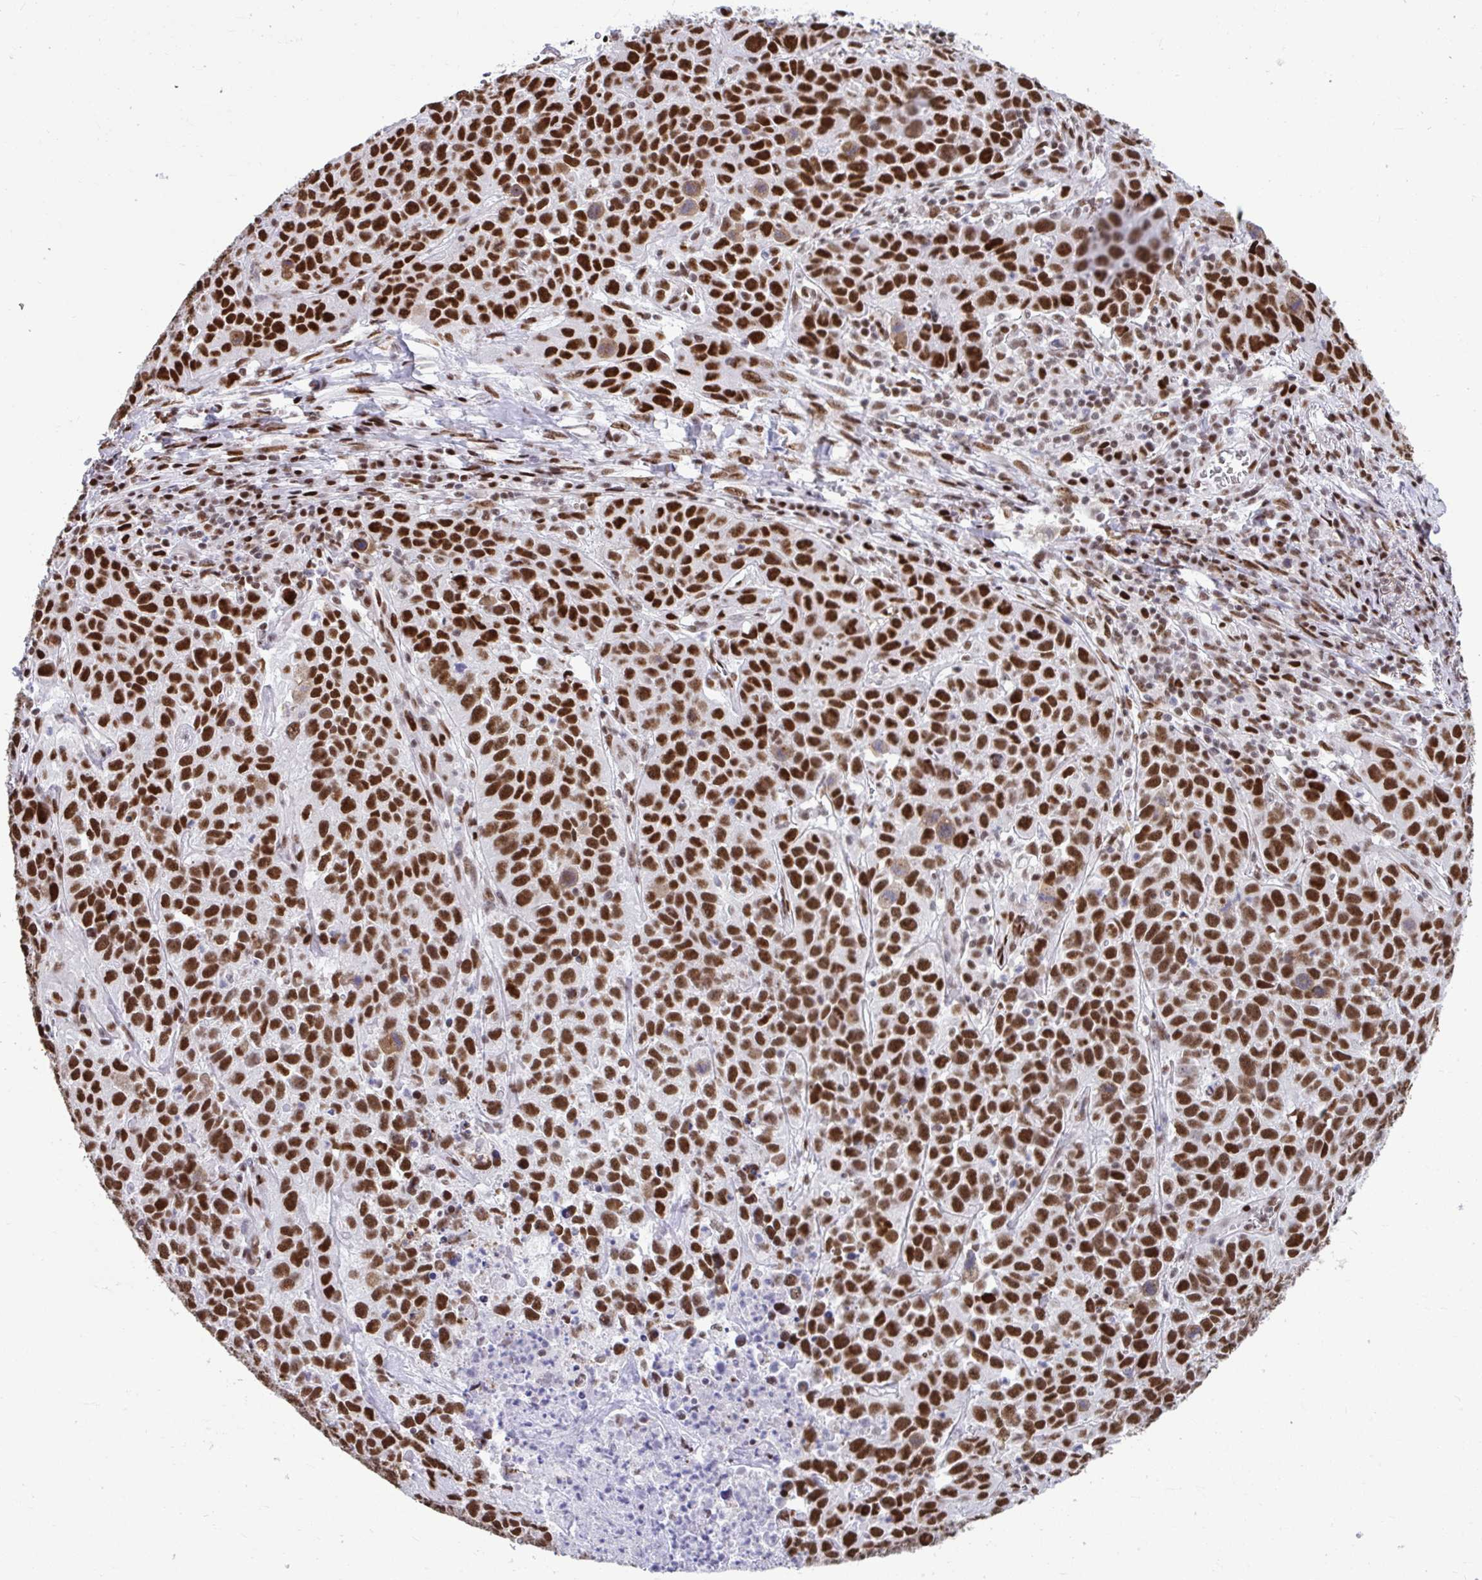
{"staining": {"intensity": "strong", "quantity": ">75%", "location": "nuclear"}, "tissue": "lung cancer", "cell_type": "Tumor cells", "image_type": "cancer", "snomed": [{"axis": "morphology", "description": "Squamous cell carcinoma, NOS"}, {"axis": "topography", "description": "Lung"}], "caption": "A micrograph showing strong nuclear expression in about >75% of tumor cells in lung squamous cell carcinoma, as visualized by brown immunohistochemical staining.", "gene": "SLC35C2", "patient": {"sex": "male", "age": 76}}